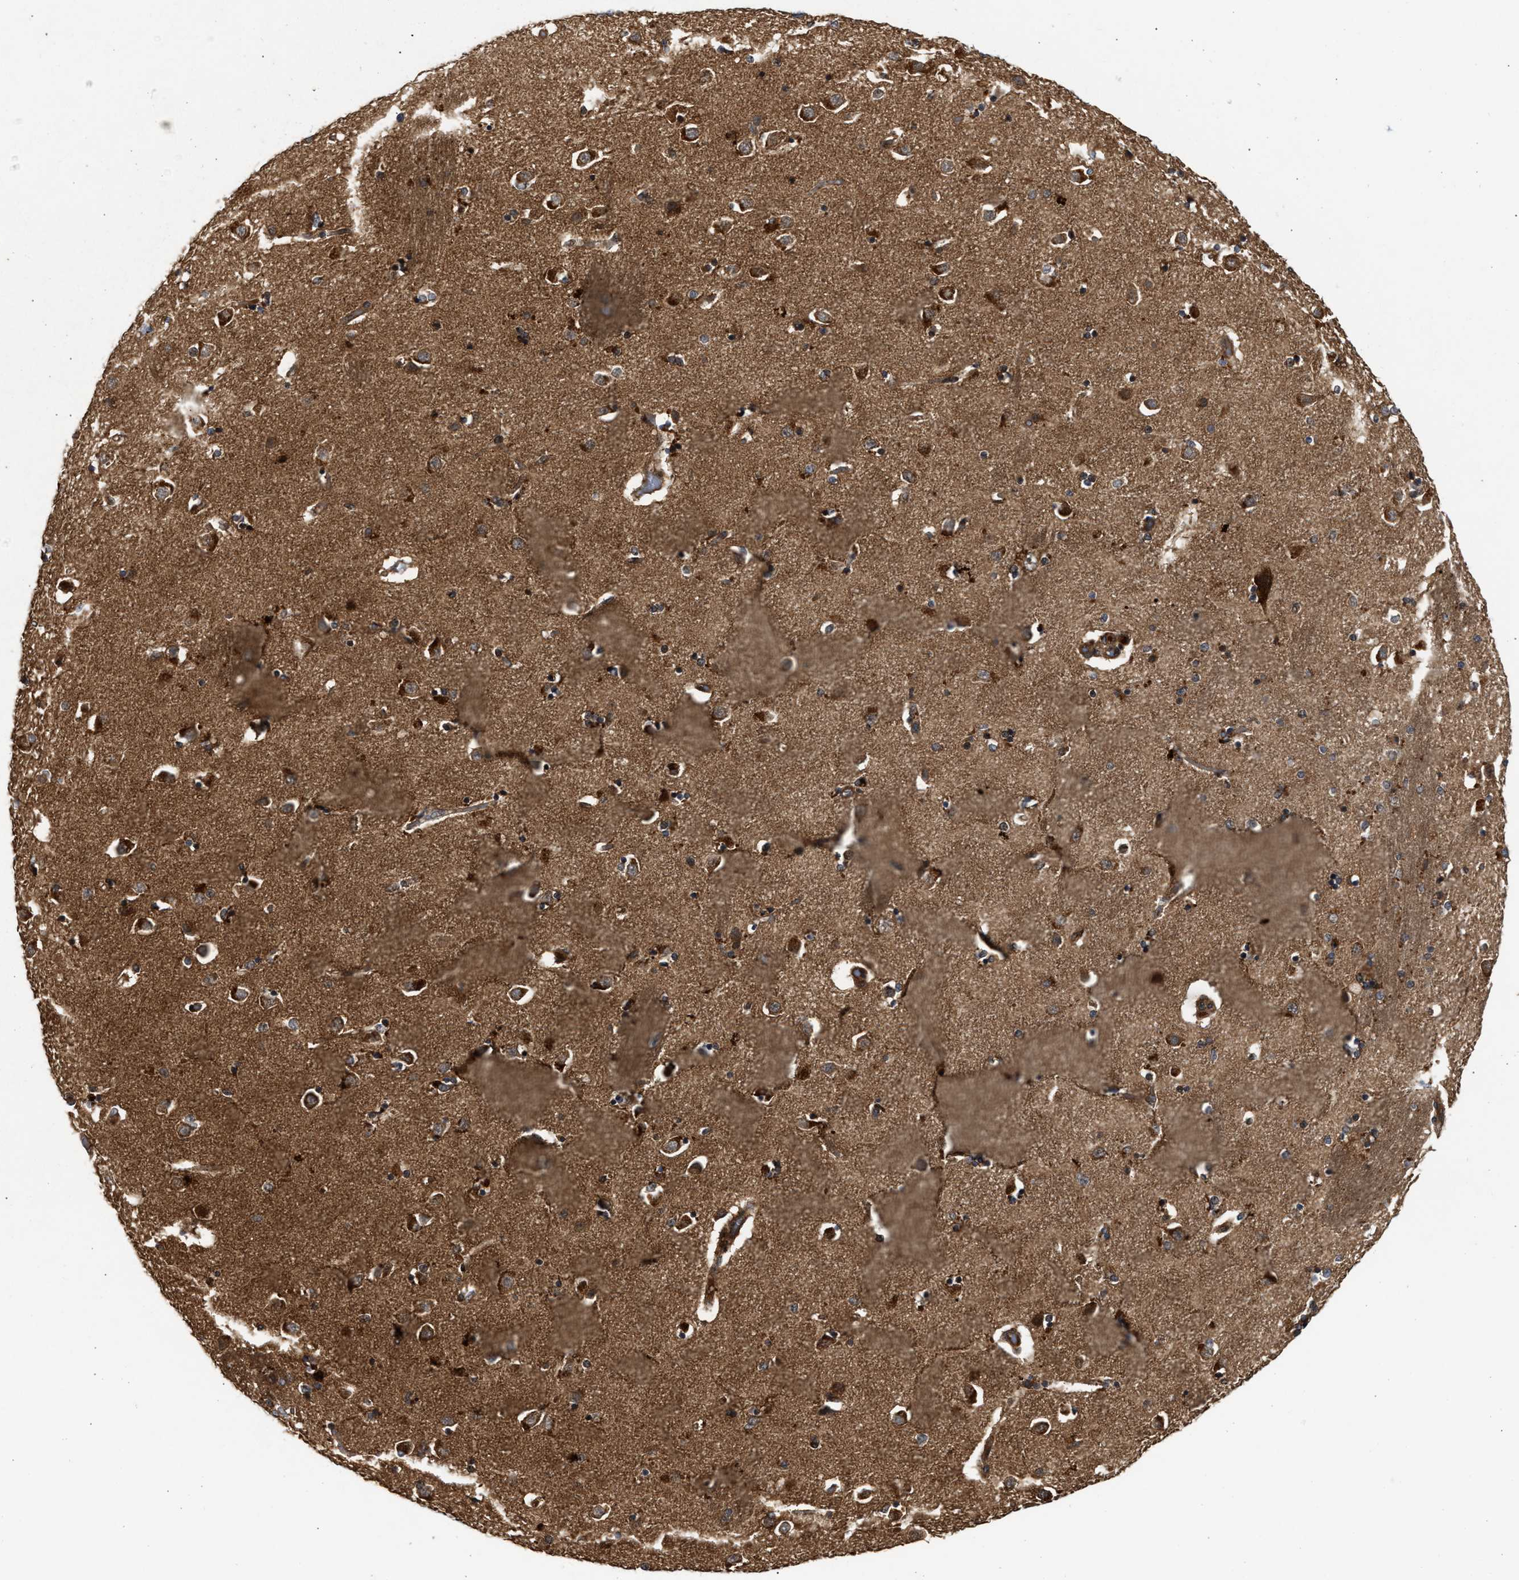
{"staining": {"intensity": "moderate", "quantity": ">75%", "location": "cytoplasmic/membranous"}, "tissue": "caudate", "cell_type": "Glial cells", "image_type": "normal", "snomed": [{"axis": "morphology", "description": "Normal tissue, NOS"}, {"axis": "topography", "description": "Lateral ventricle wall"}], "caption": "Benign caudate was stained to show a protein in brown. There is medium levels of moderate cytoplasmic/membranous expression in approximately >75% of glial cells. Using DAB (3,3'-diaminobenzidine) (brown) and hematoxylin (blue) stains, captured at high magnification using brightfield microscopy.", "gene": "CFLAR", "patient": {"sex": "female", "age": 54}}